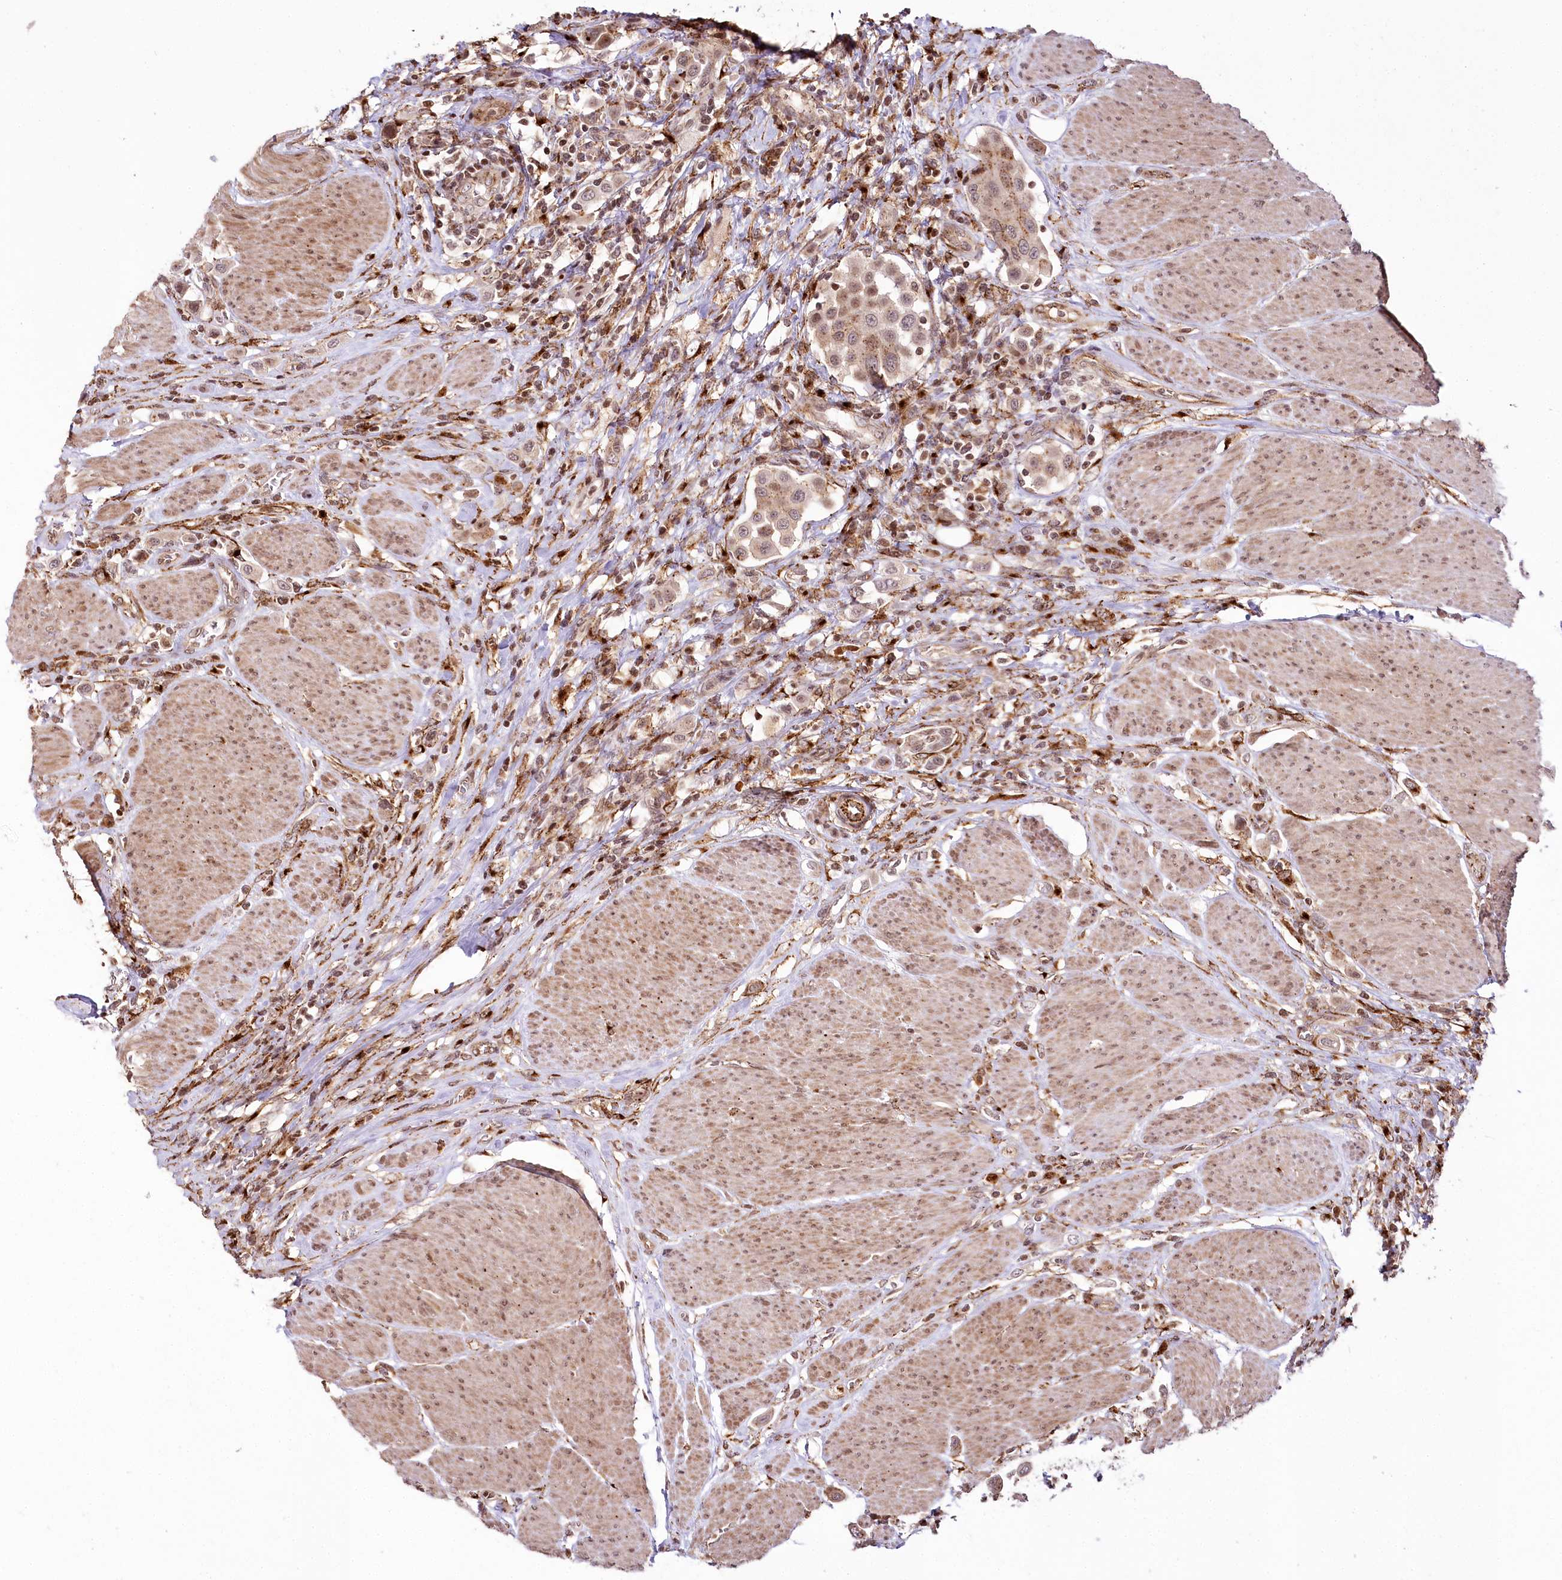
{"staining": {"intensity": "moderate", "quantity": ">75%", "location": "cytoplasmic/membranous,nuclear"}, "tissue": "urothelial cancer", "cell_type": "Tumor cells", "image_type": "cancer", "snomed": [{"axis": "morphology", "description": "Urothelial carcinoma, High grade"}, {"axis": "topography", "description": "Urinary bladder"}], "caption": "Immunohistochemistry histopathology image of neoplastic tissue: human urothelial cancer stained using immunohistochemistry exhibits medium levels of moderate protein expression localized specifically in the cytoplasmic/membranous and nuclear of tumor cells, appearing as a cytoplasmic/membranous and nuclear brown color.", "gene": "HOXC8", "patient": {"sex": "male", "age": 50}}